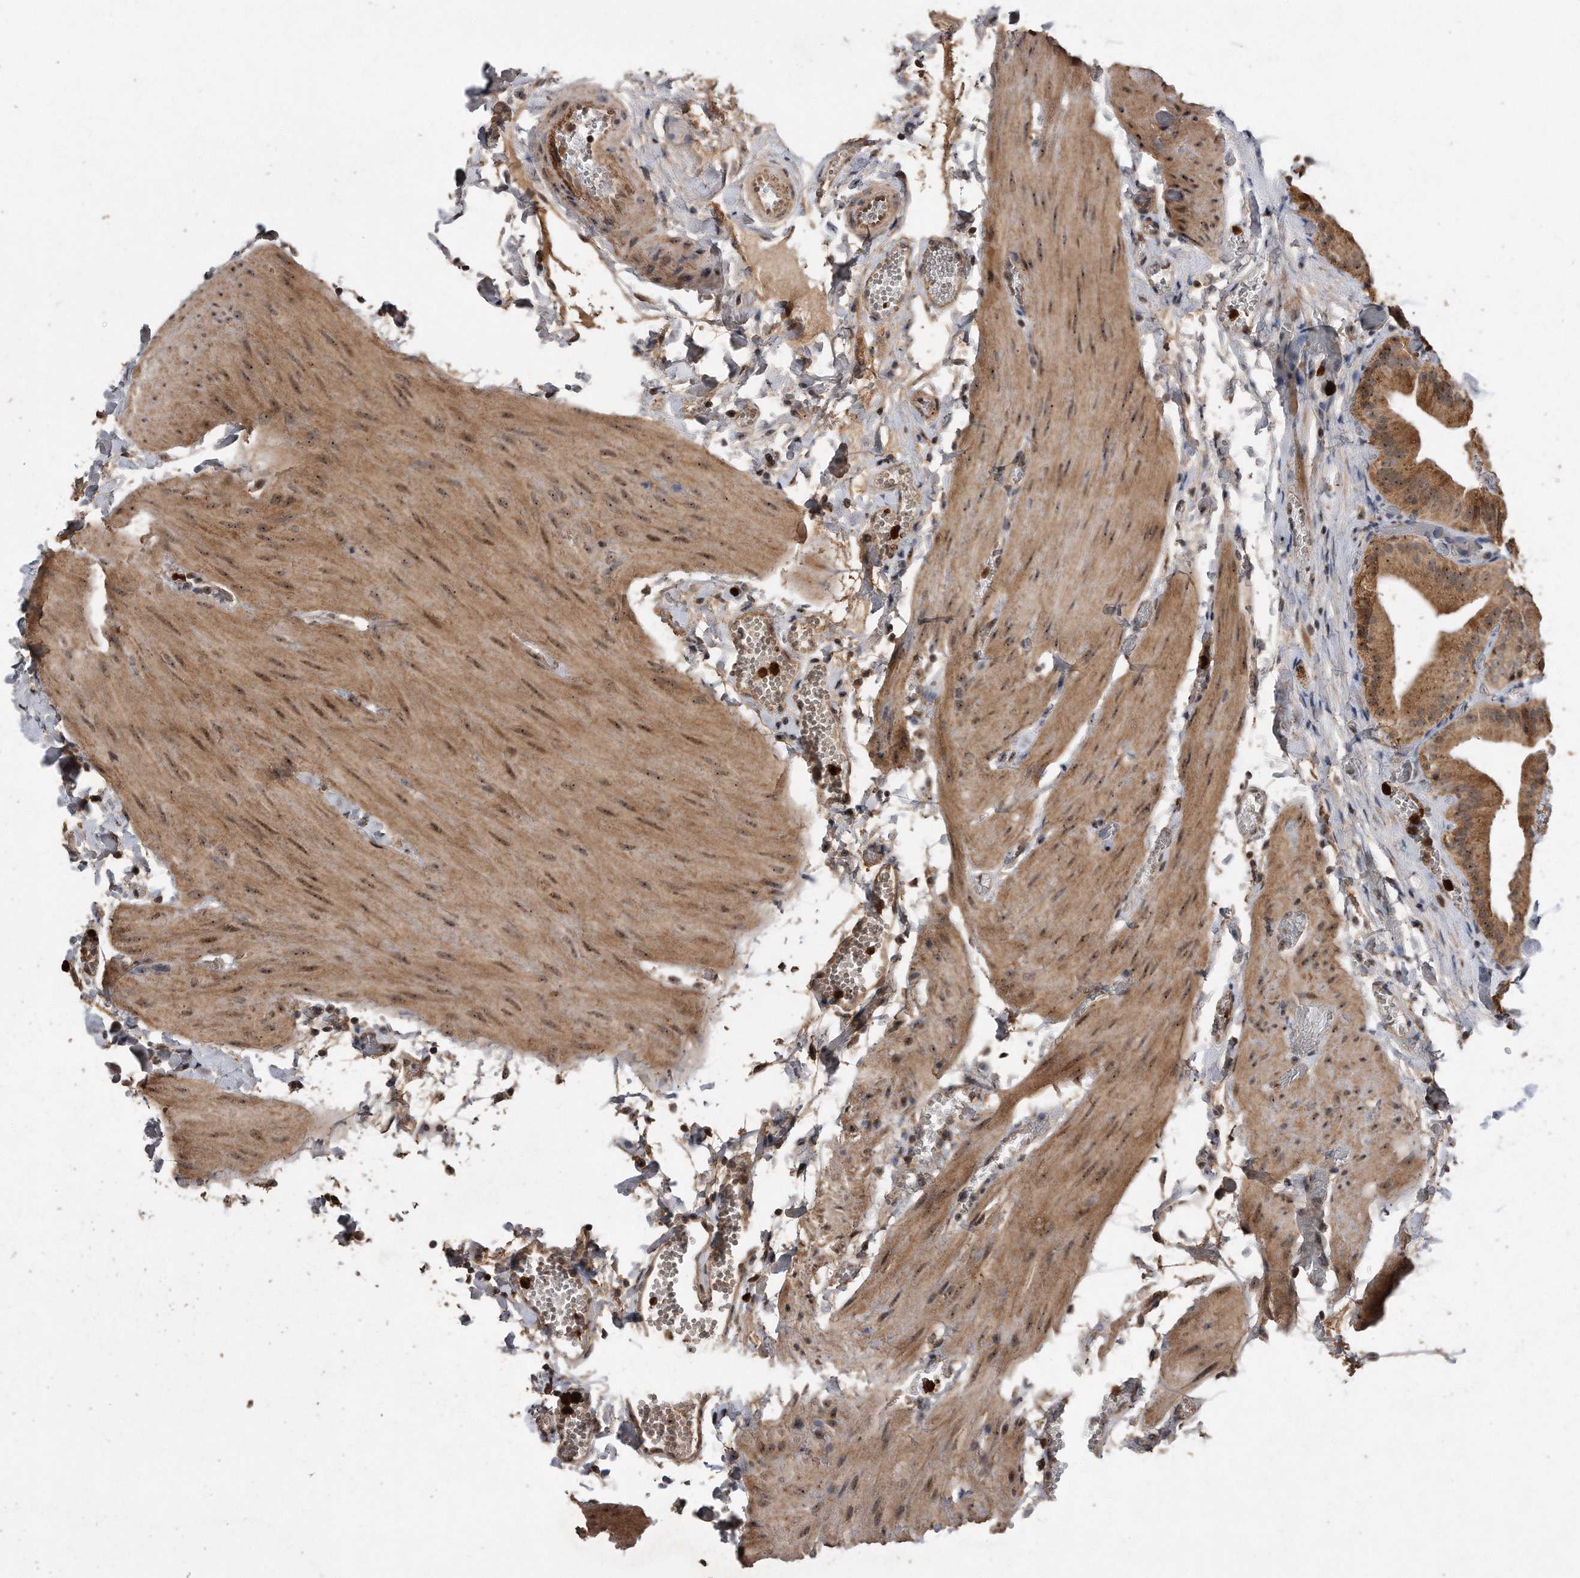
{"staining": {"intensity": "moderate", "quantity": ">75%", "location": "cytoplasmic/membranous,nuclear"}, "tissue": "gallbladder", "cell_type": "Glandular cells", "image_type": "normal", "snomed": [{"axis": "morphology", "description": "Normal tissue, NOS"}, {"axis": "topography", "description": "Gallbladder"}], "caption": "This micrograph reveals IHC staining of benign gallbladder, with medium moderate cytoplasmic/membranous,nuclear positivity in about >75% of glandular cells.", "gene": "PELO", "patient": {"sex": "female", "age": 64}}